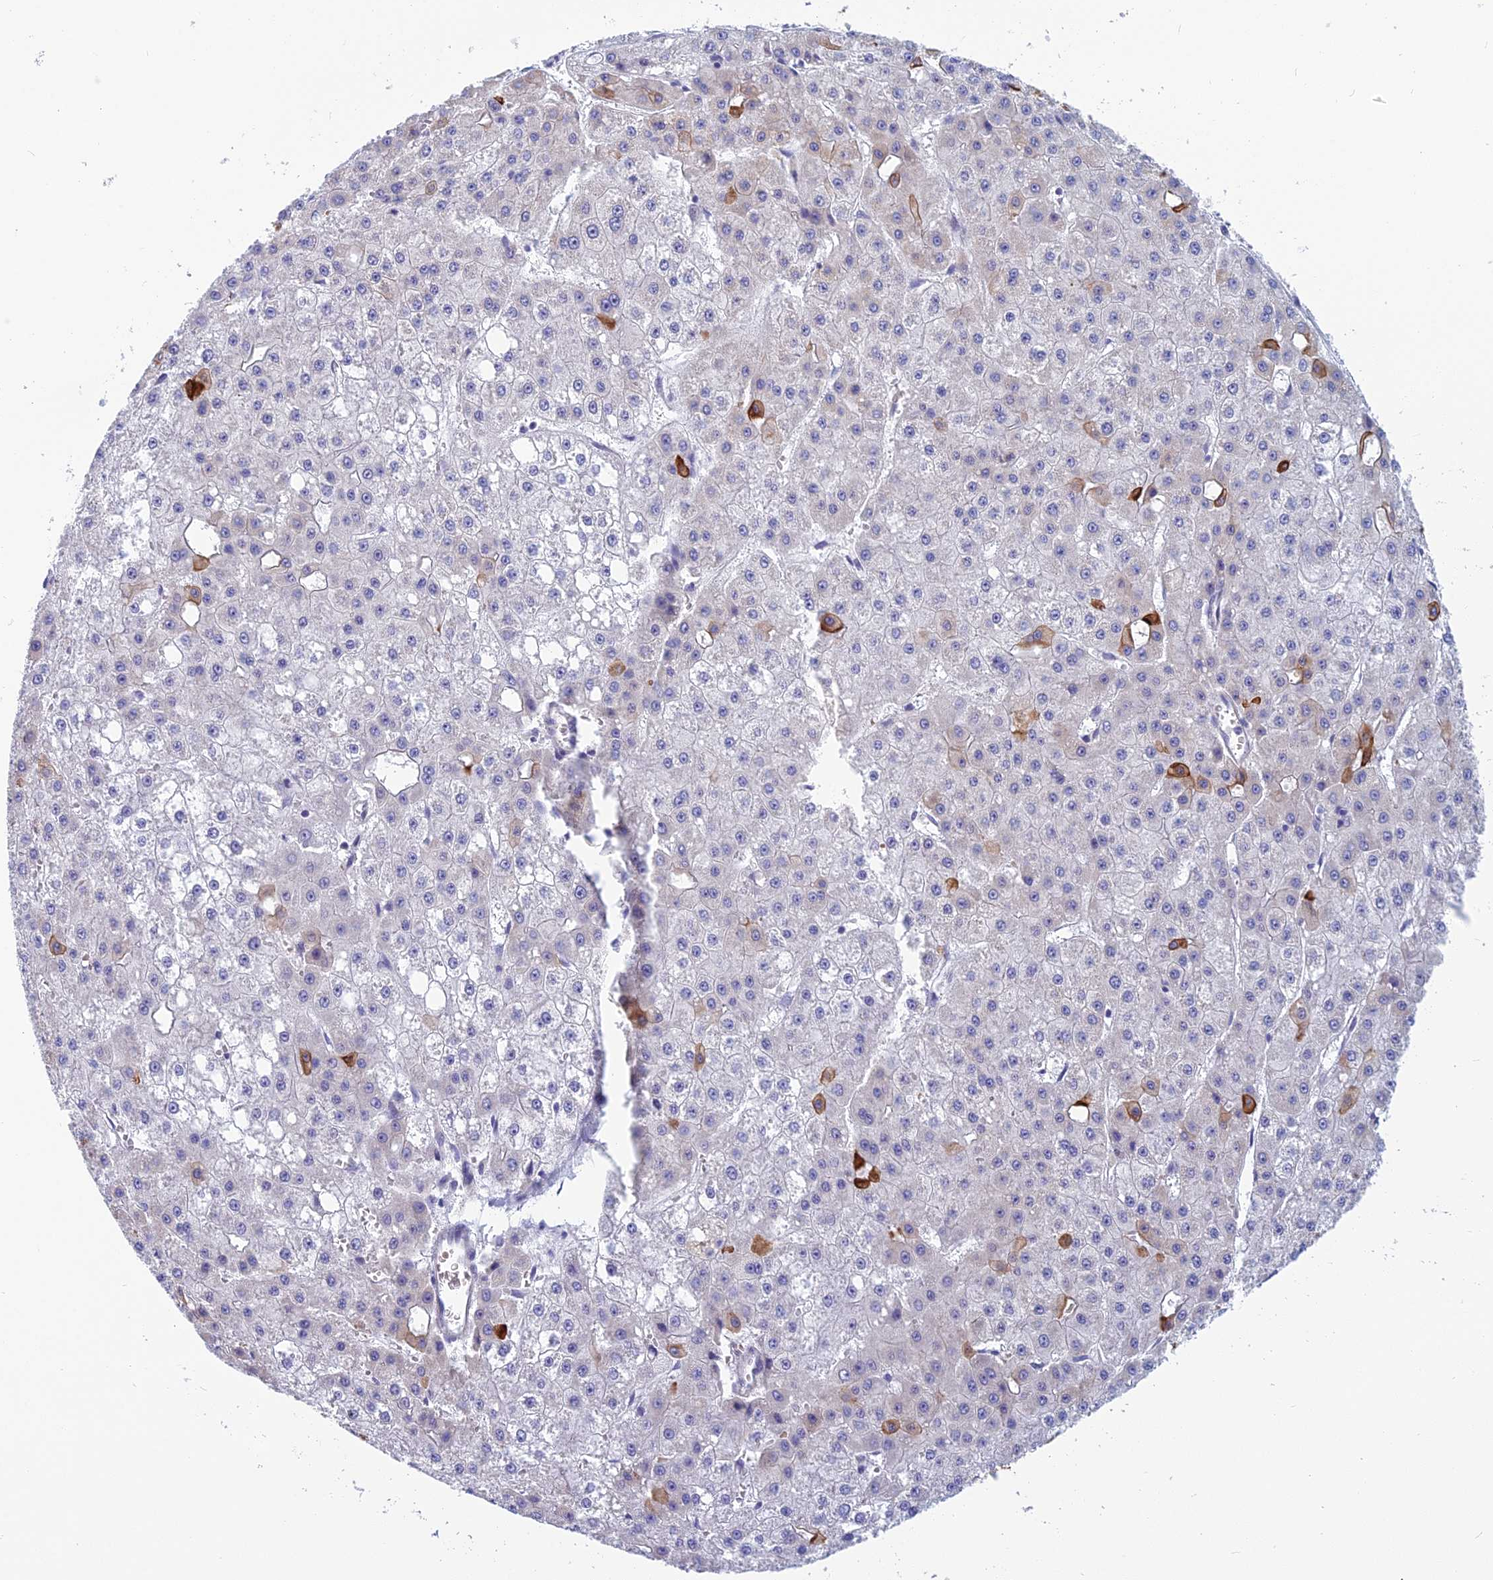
{"staining": {"intensity": "strong", "quantity": "<25%", "location": "cytoplasmic/membranous"}, "tissue": "liver cancer", "cell_type": "Tumor cells", "image_type": "cancer", "snomed": [{"axis": "morphology", "description": "Carcinoma, Hepatocellular, NOS"}, {"axis": "topography", "description": "Liver"}], "caption": "A brown stain highlights strong cytoplasmic/membranous staining of a protein in liver cancer tumor cells. (DAB (3,3'-diaminobenzidine) = brown stain, brightfield microscopy at high magnification).", "gene": "RBM41", "patient": {"sex": "male", "age": 47}}